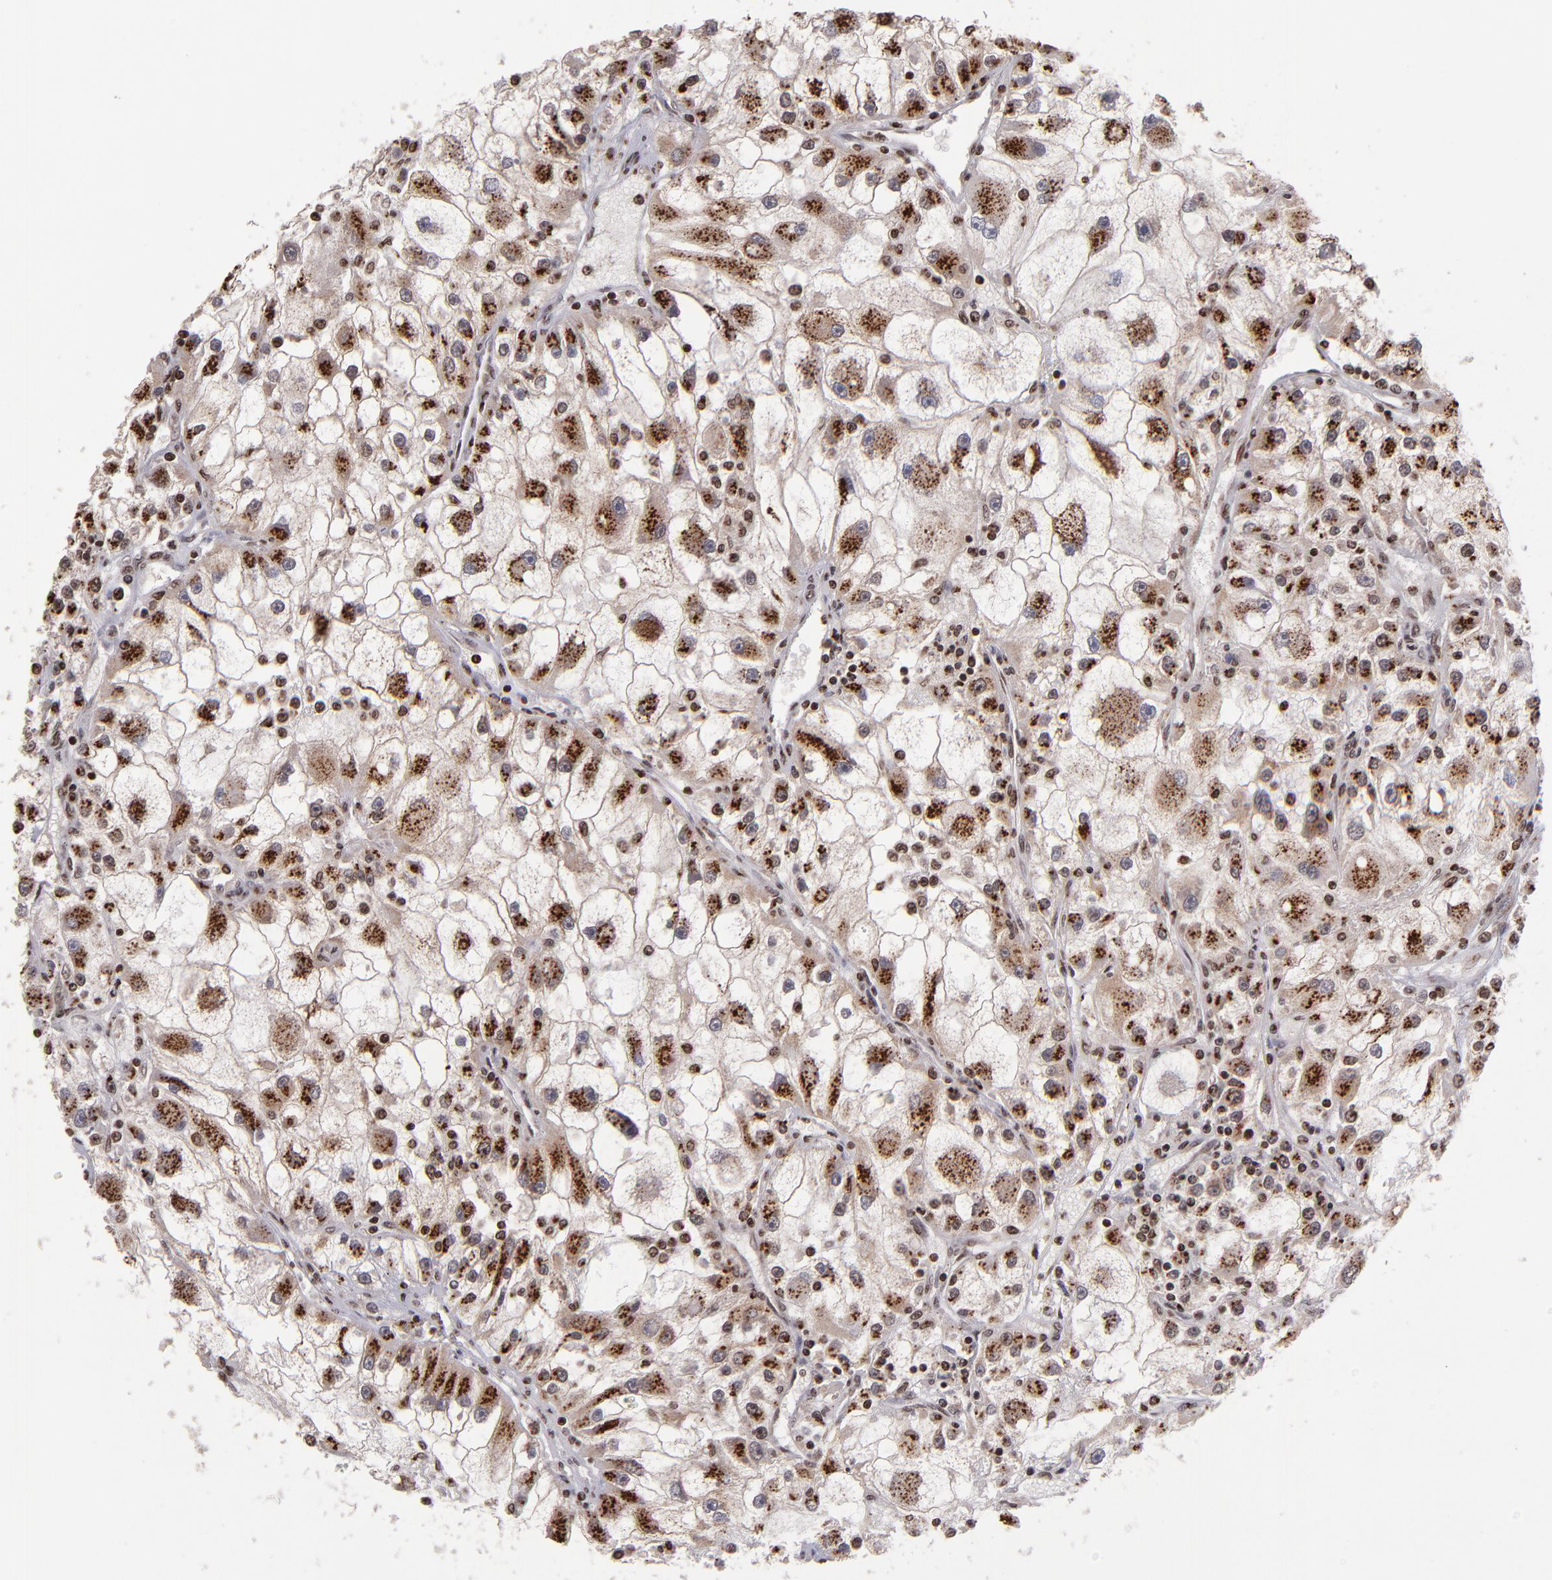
{"staining": {"intensity": "moderate", "quantity": ">75%", "location": "cytoplasmic/membranous,nuclear"}, "tissue": "renal cancer", "cell_type": "Tumor cells", "image_type": "cancer", "snomed": [{"axis": "morphology", "description": "Adenocarcinoma, NOS"}, {"axis": "topography", "description": "Kidney"}], "caption": "Brown immunohistochemical staining in renal adenocarcinoma demonstrates moderate cytoplasmic/membranous and nuclear positivity in approximately >75% of tumor cells.", "gene": "CSDC2", "patient": {"sex": "female", "age": 73}}